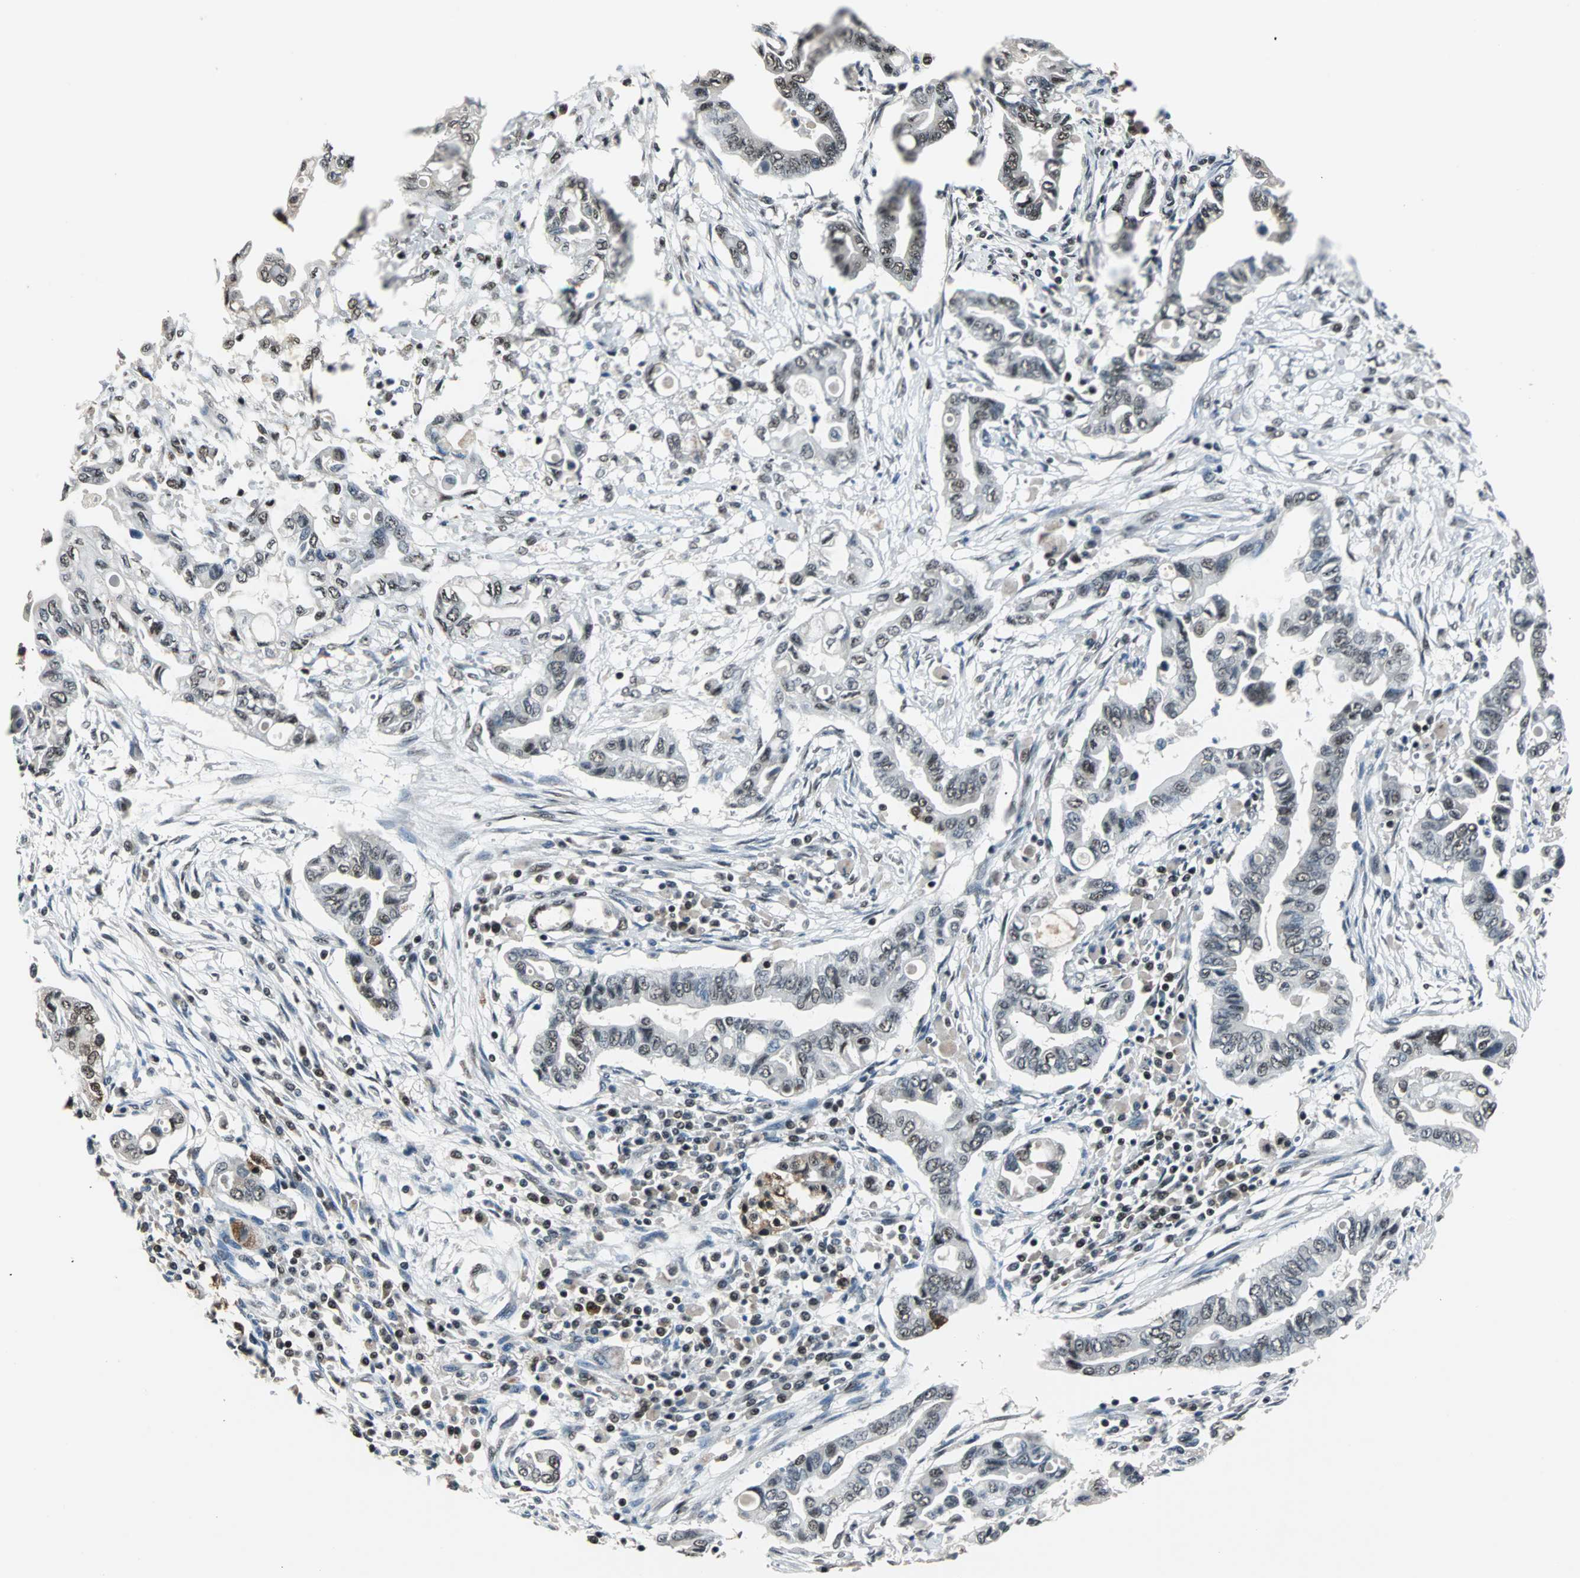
{"staining": {"intensity": "weak", "quantity": "<25%", "location": "nuclear"}, "tissue": "pancreatic cancer", "cell_type": "Tumor cells", "image_type": "cancer", "snomed": [{"axis": "morphology", "description": "Adenocarcinoma, NOS"}, {"axis": "topography", "description": "Pancreas"}], "caption": "A micrograph of pancreatic adenocarcinoma stained for a protein shows no brown staining in tumor cells.", "gene": "USP28", "patient": {"sex": "female", "age": 57}}